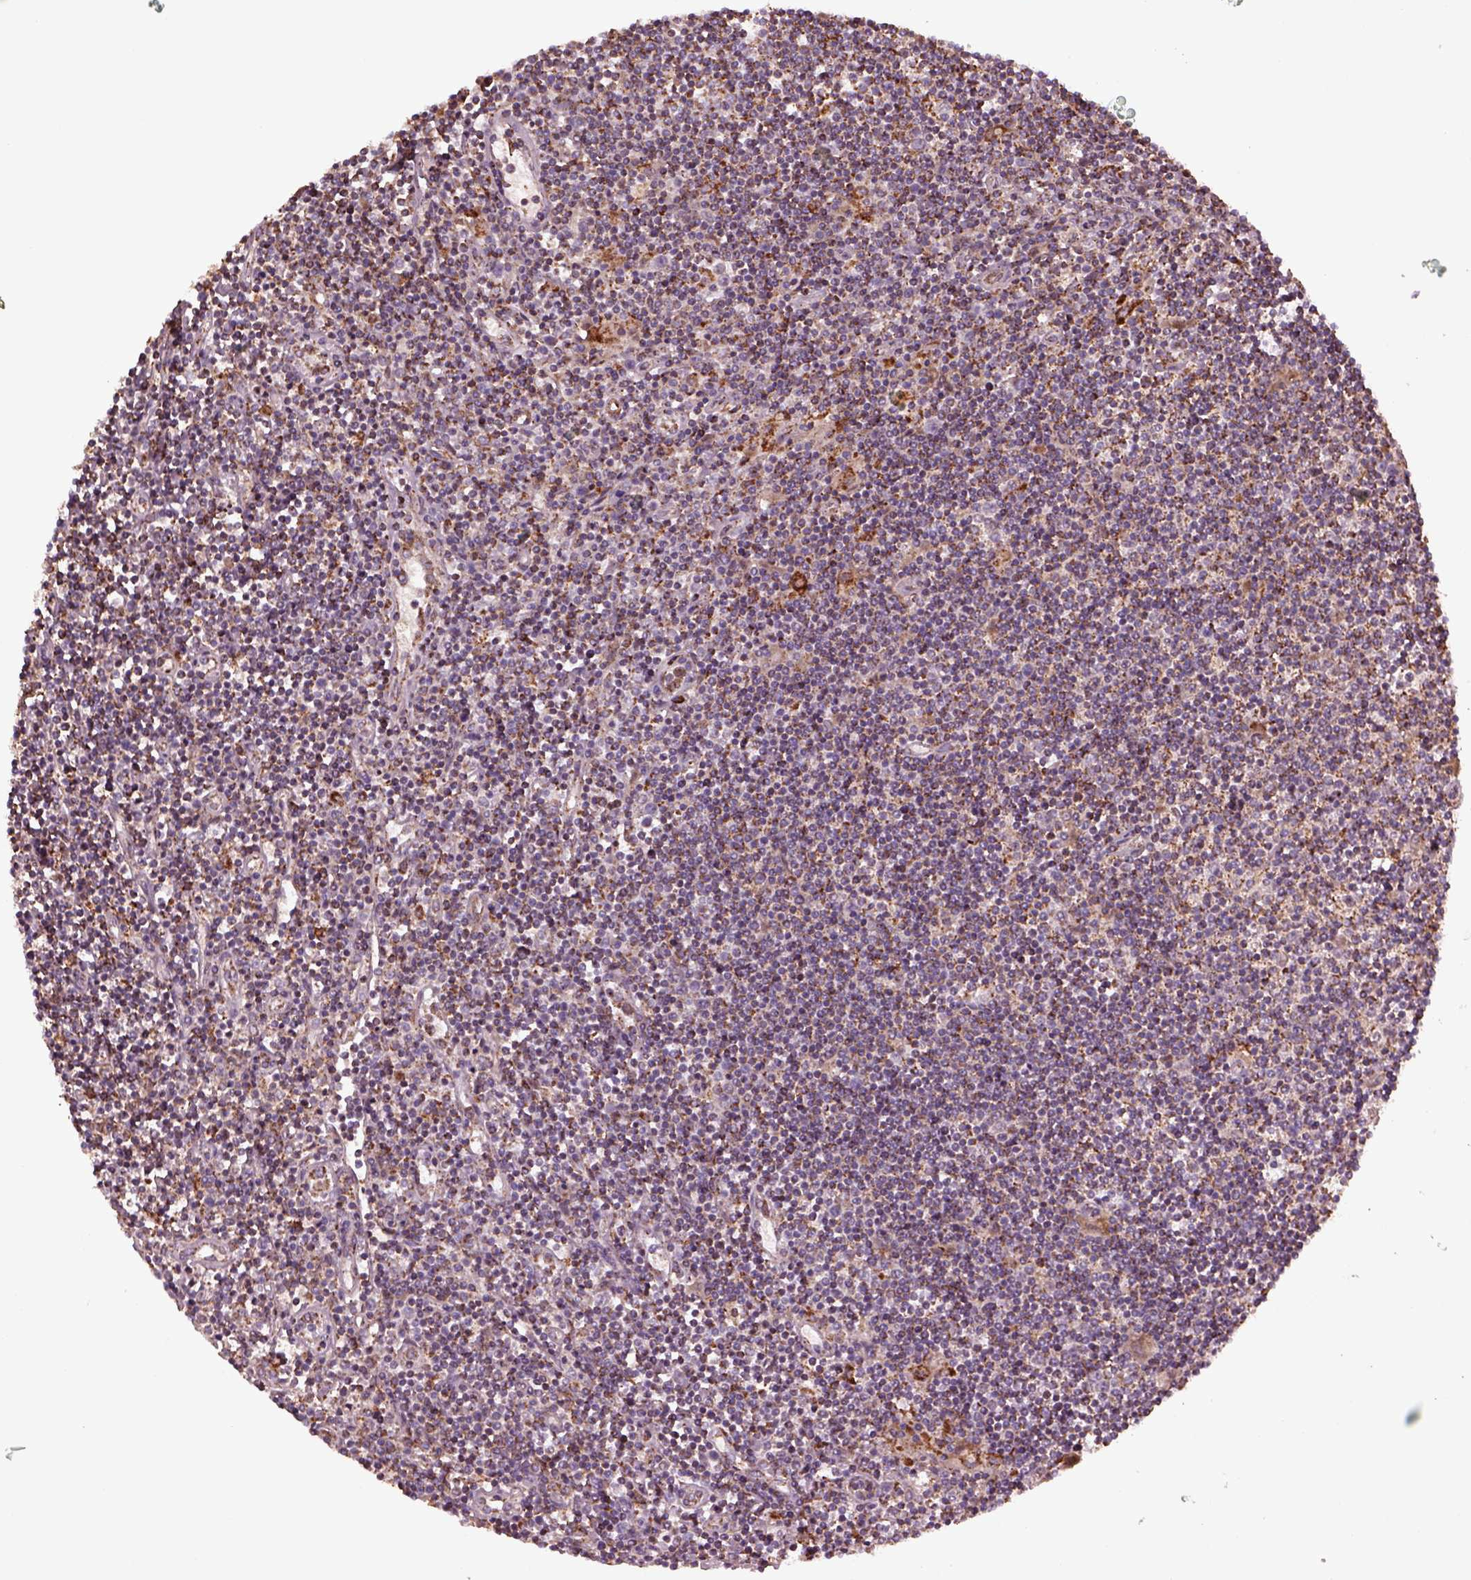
{"staining": {"intensity": "moderate", "quantity": ">75%", "location": "cytoplasmic/membranous"}, "tissue": "lymphoma", "cell_type": "Tumor cells", "image_type": "cancer", "snomed": [{"axis": "morphology", "description": "Hodgkin's disease, NOS"}, {"axis": "topography", "description": "Lymph node"}], "caption": "This is a micrograph of immunohistochemistry (IHC) staining of lymphoma, which shows moderate positivity in the cytoplasmic/membranous of tumor cells.", "gene": "TMEM254", "patient": {"sex": "male", "age": 40}}